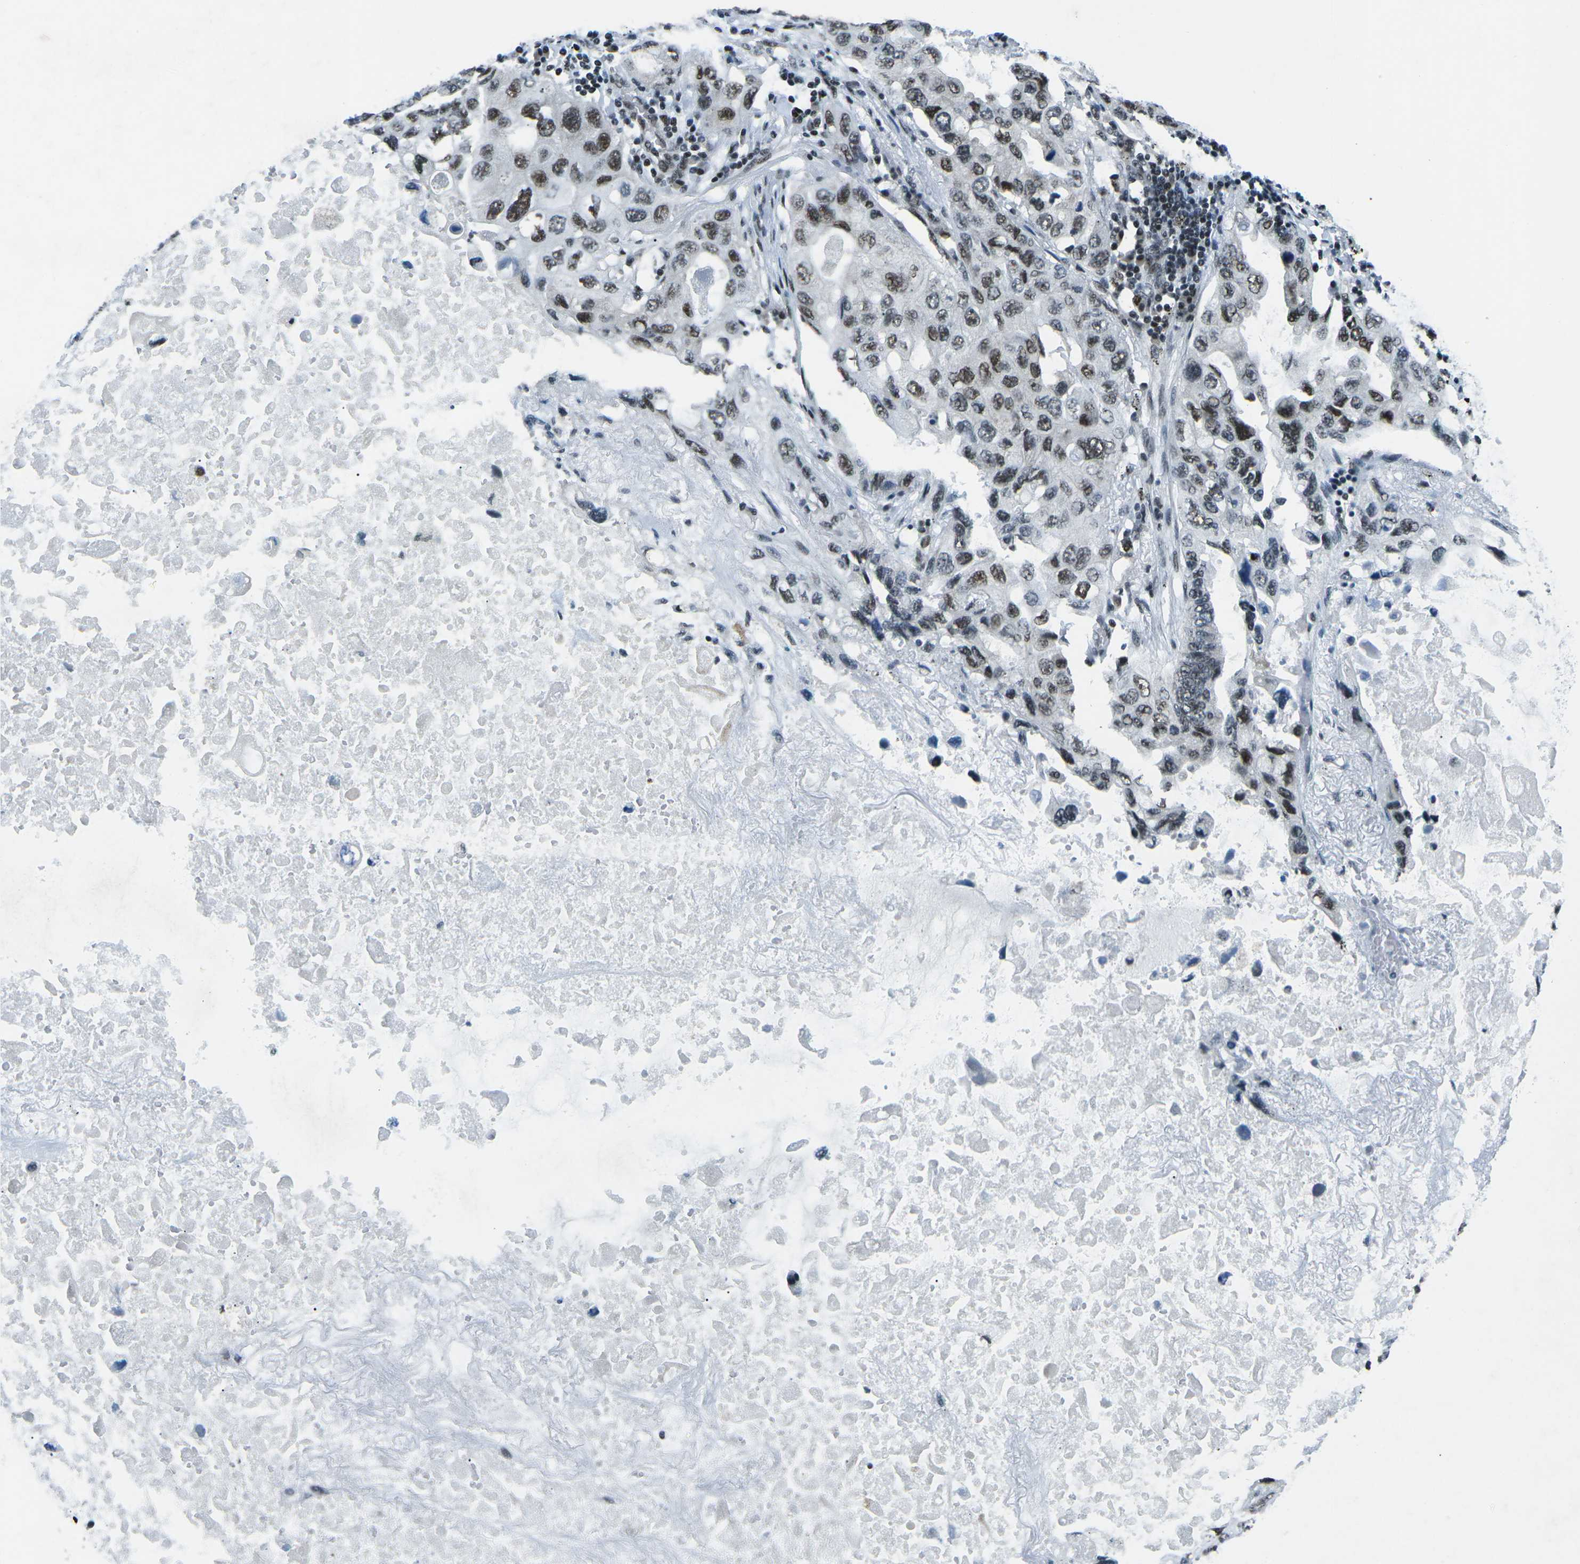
{"staining": {"intensity": "moderate", "quantity": "25%-75%", "location": "nuclear"}, "tissue": "lung cancer", "cell_type": "Tumor cells", "image_type": "cancer", "snomed": [{"axis": "morphology", "description": "Squamous cell carcinoma, NOS"}, {"axis": "topography", "description": "Lung"}], "caption": "Tumor cells show medium levels of moderate nuclear positivity in about 25%-75% of cells in human lung cancer (squamous cell carcinoma). The staining was performed using DAB to visualize the protein expression in brown, while the nuclei were stained in blue with hematoxylin (Magnification: 20x).", "gene": "RBL2", "patient": {"sex": "female", "age": 73}}